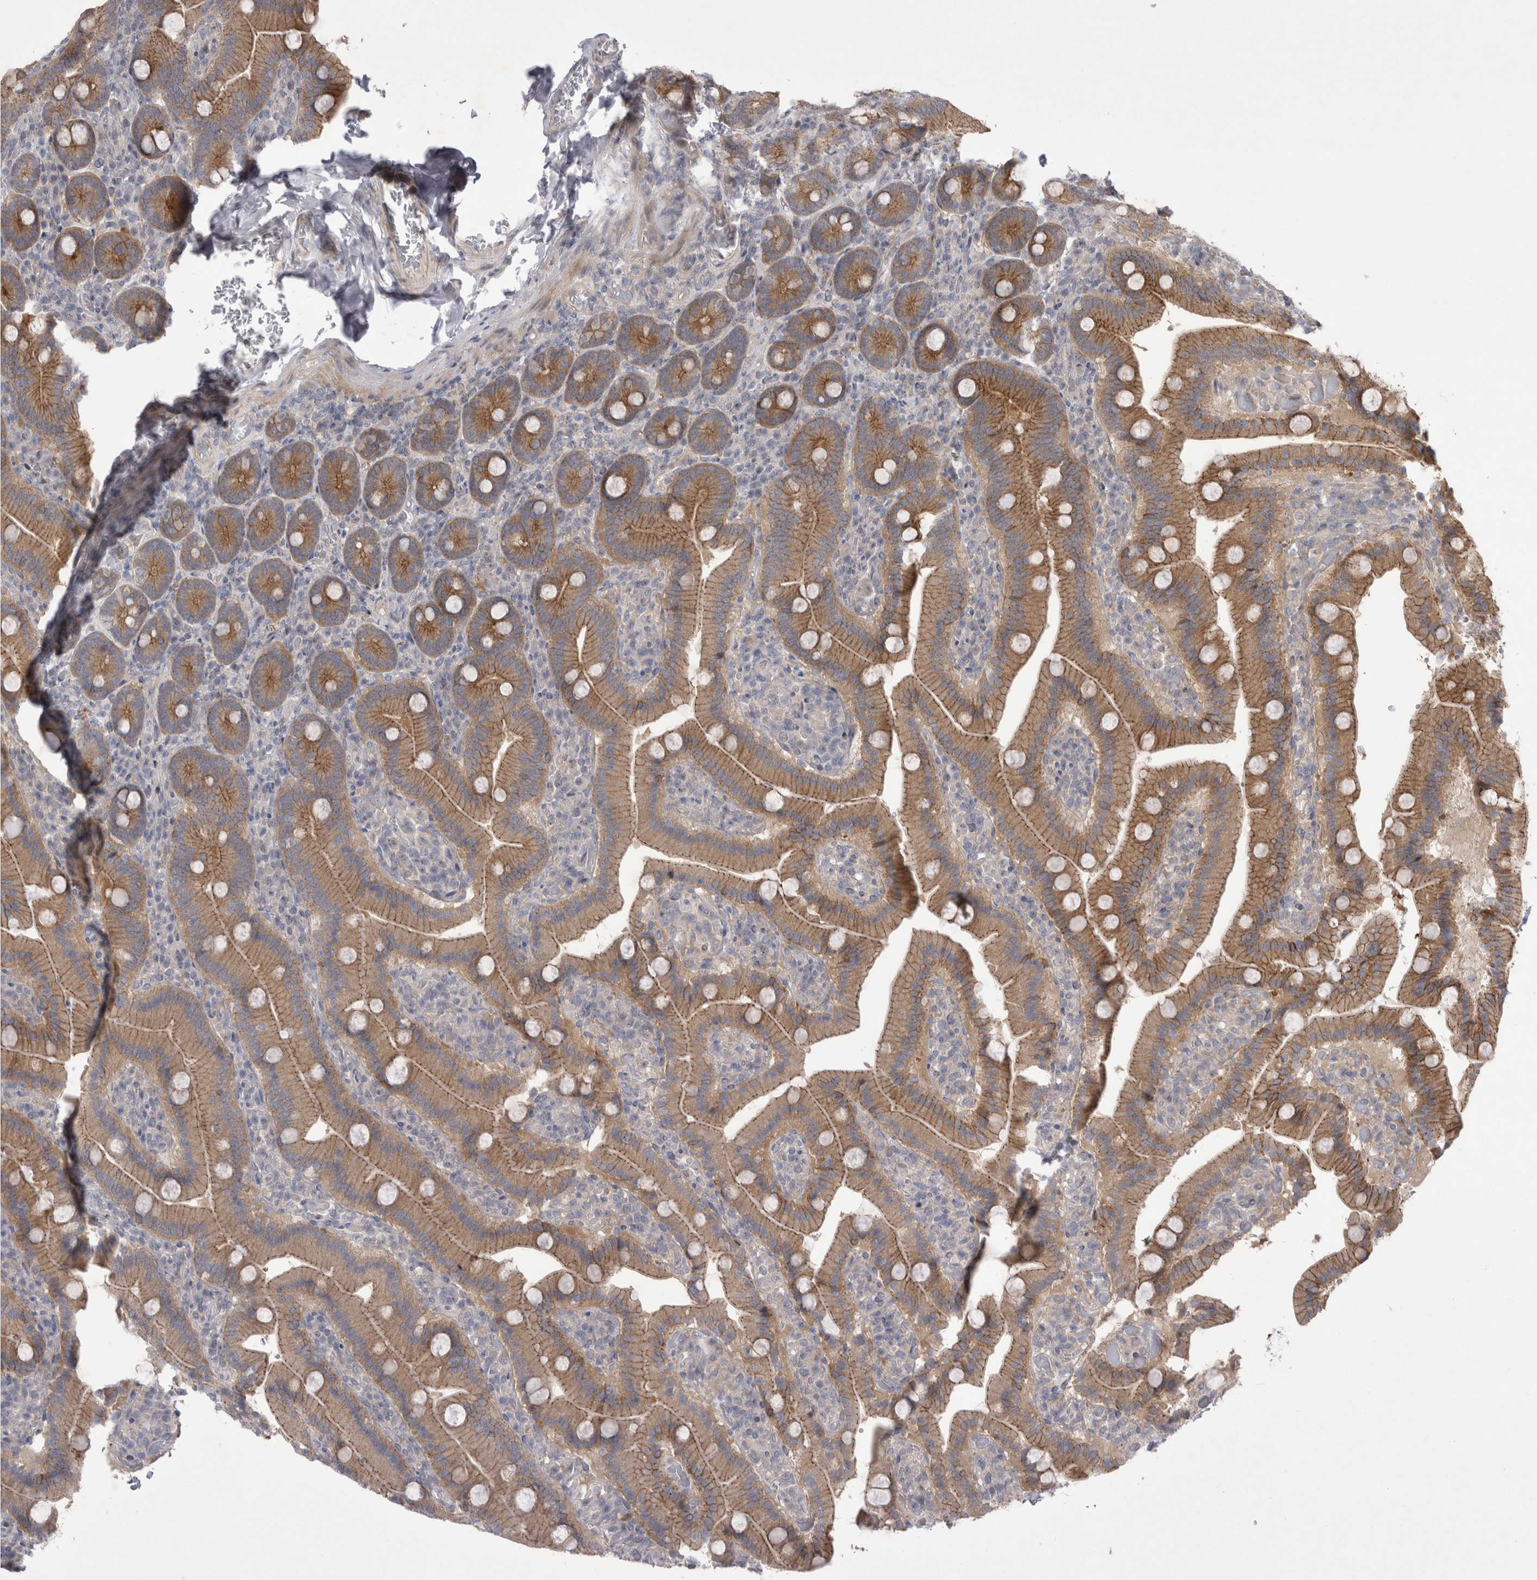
{"staining": {"intensity": "moderate", "quantity": ">75%", "location": "cytoplasmic/membranous"}, "tissue": "duodenum", "cell_type": "Glandular cells", "image_type": "normal", "snomed": [{"axis": "morphology", "description": "Normal tissue, NOS"}, {"axis": "topography", "description": "Duodenum"}], "caption": "Benign duodenum demonstrates moderate cytoplasmic/membranous positivity in about >75% of glandular cells.", "gene": "NENF", "patient": {"sex": "female", "age": 62}}